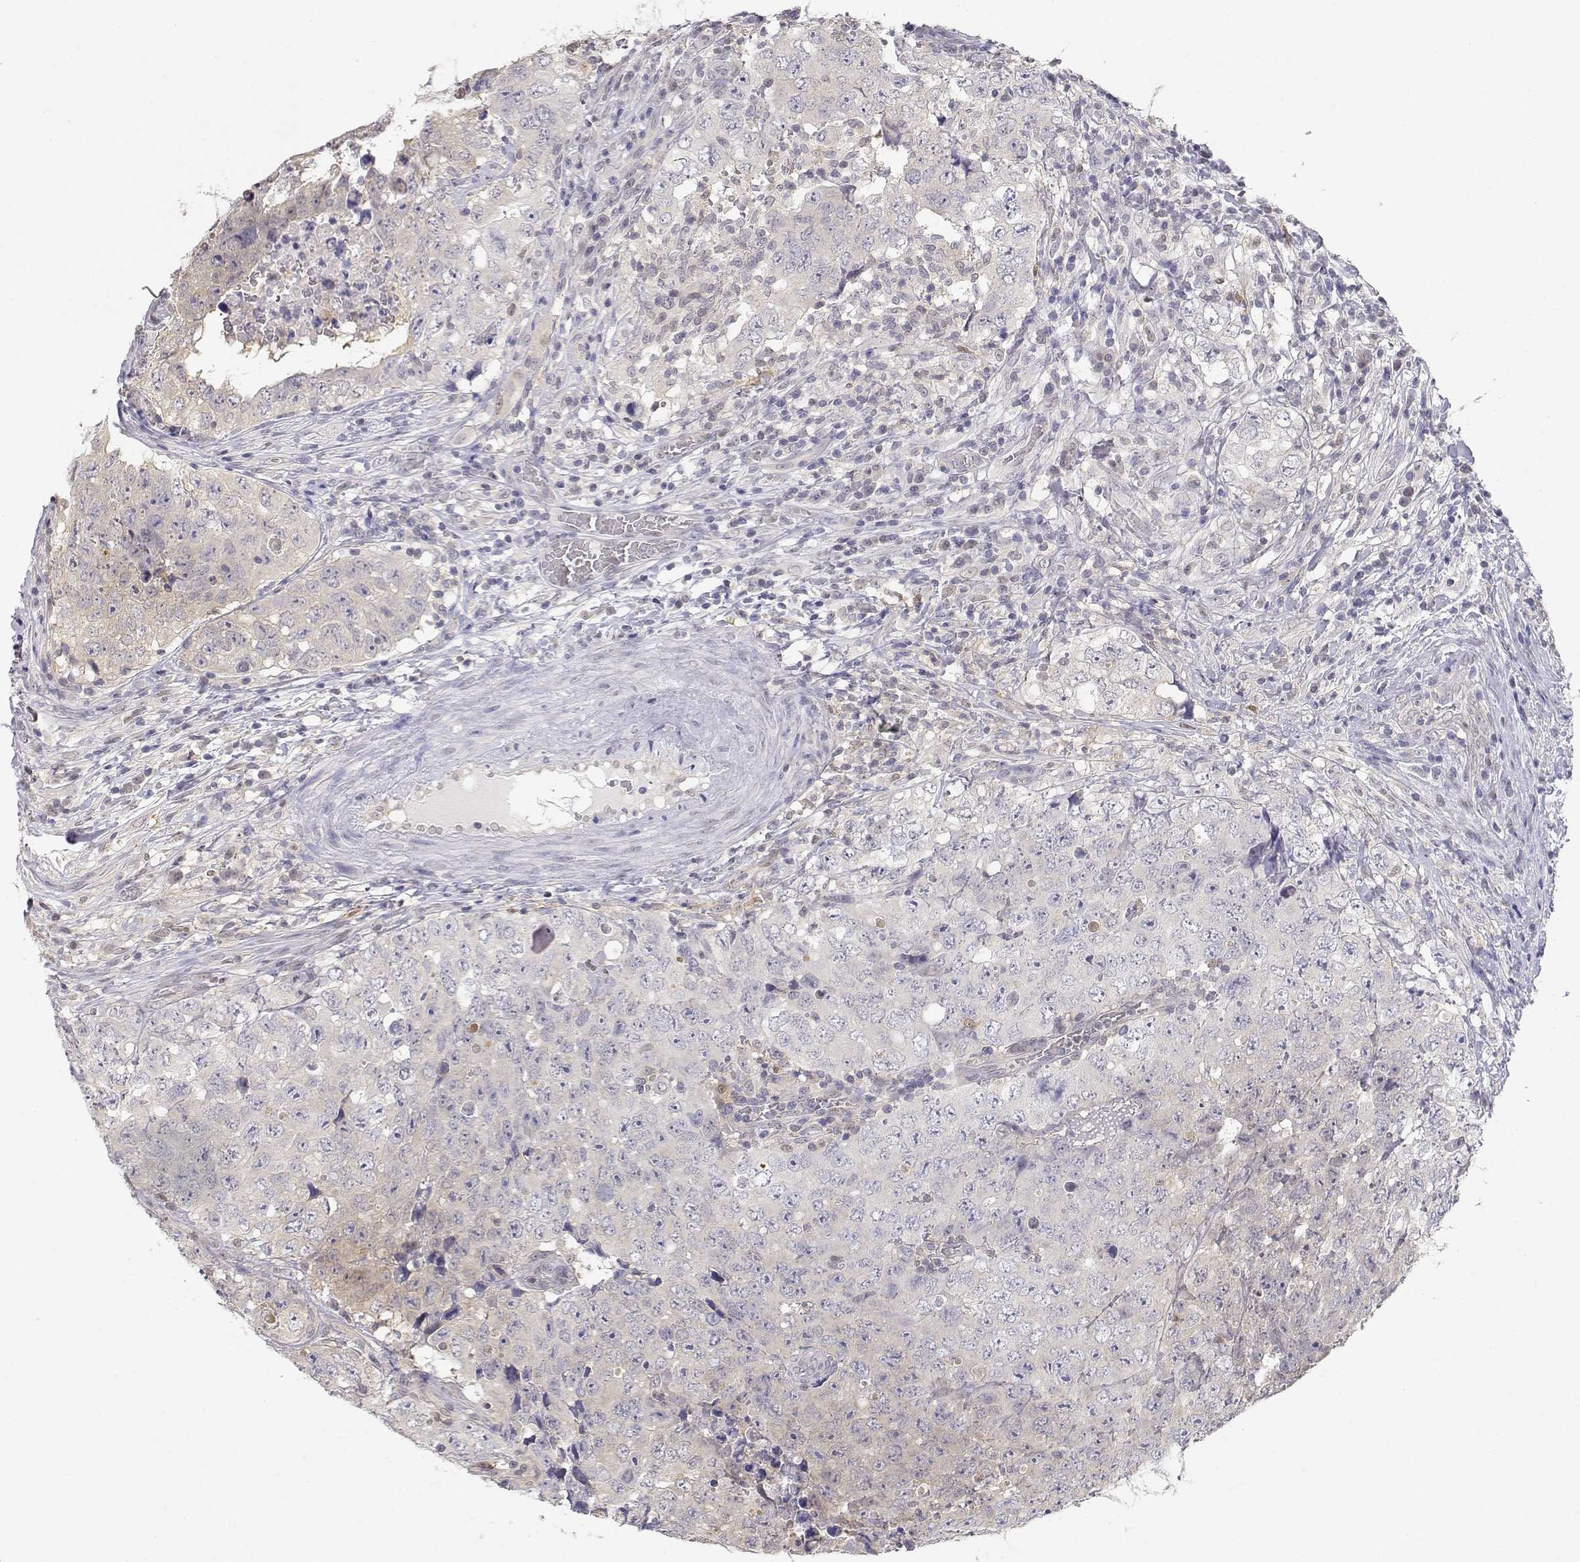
{"staining": {"intensity": "weak", "quantity": "<25%", "location": "cytoplasmic/membranous"}, "tissue": "testis cancer", "cell_type": "Tumor cells", "image_type": "cancer", "snomed": [{"axis": "morphology", "description": "Seminoma, NOS"}, {"axis": "topography", "description": "Testis"}], "caption": "Protein analysis of testis cancer exhibits no significant positivity in tumor cells.", "gene": "ADA", "patient": {"sex": "male", "age": 34}}